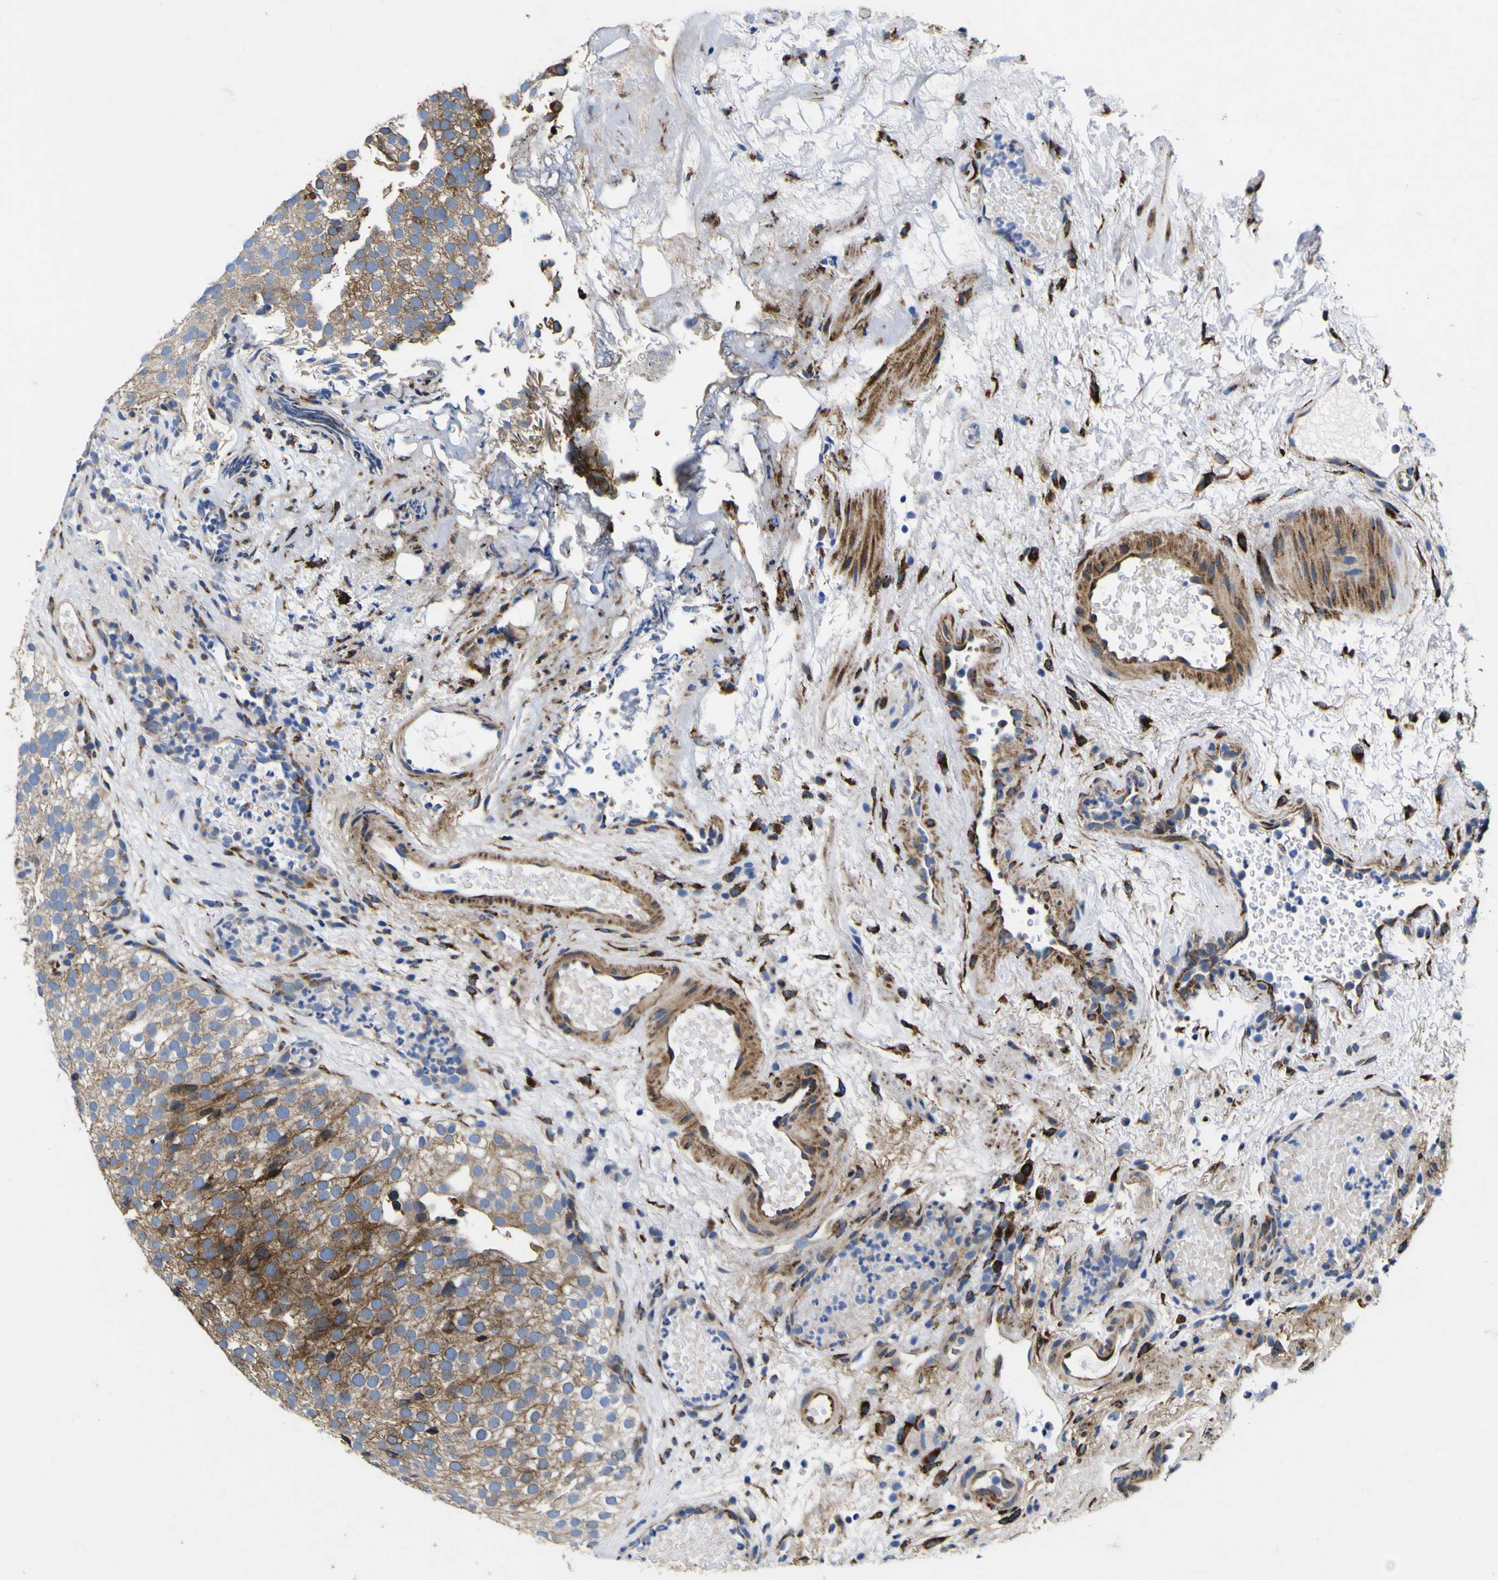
{"staining": {"intensity": "strong", "quantity": "25%-75%", "location": "cytoplasmic/membranous"}, "tissue": "urothelial cancer", "cell_type": "Tumor cells", "image_type": "cancer", "snomed": [{"axis": "morphology", "description": "Urothelial carcinoma, Low grade"}, {"axis": "topography", "description": "Urinary bladder"}], "caption": "Protein expression analysis of human urothelial cancer reveals strong cytoplasmic/membranous staining in approximately 25%-75% of tumor cells.", "gene": "SCD", "patient": {"sex": "male", "age": 78}}